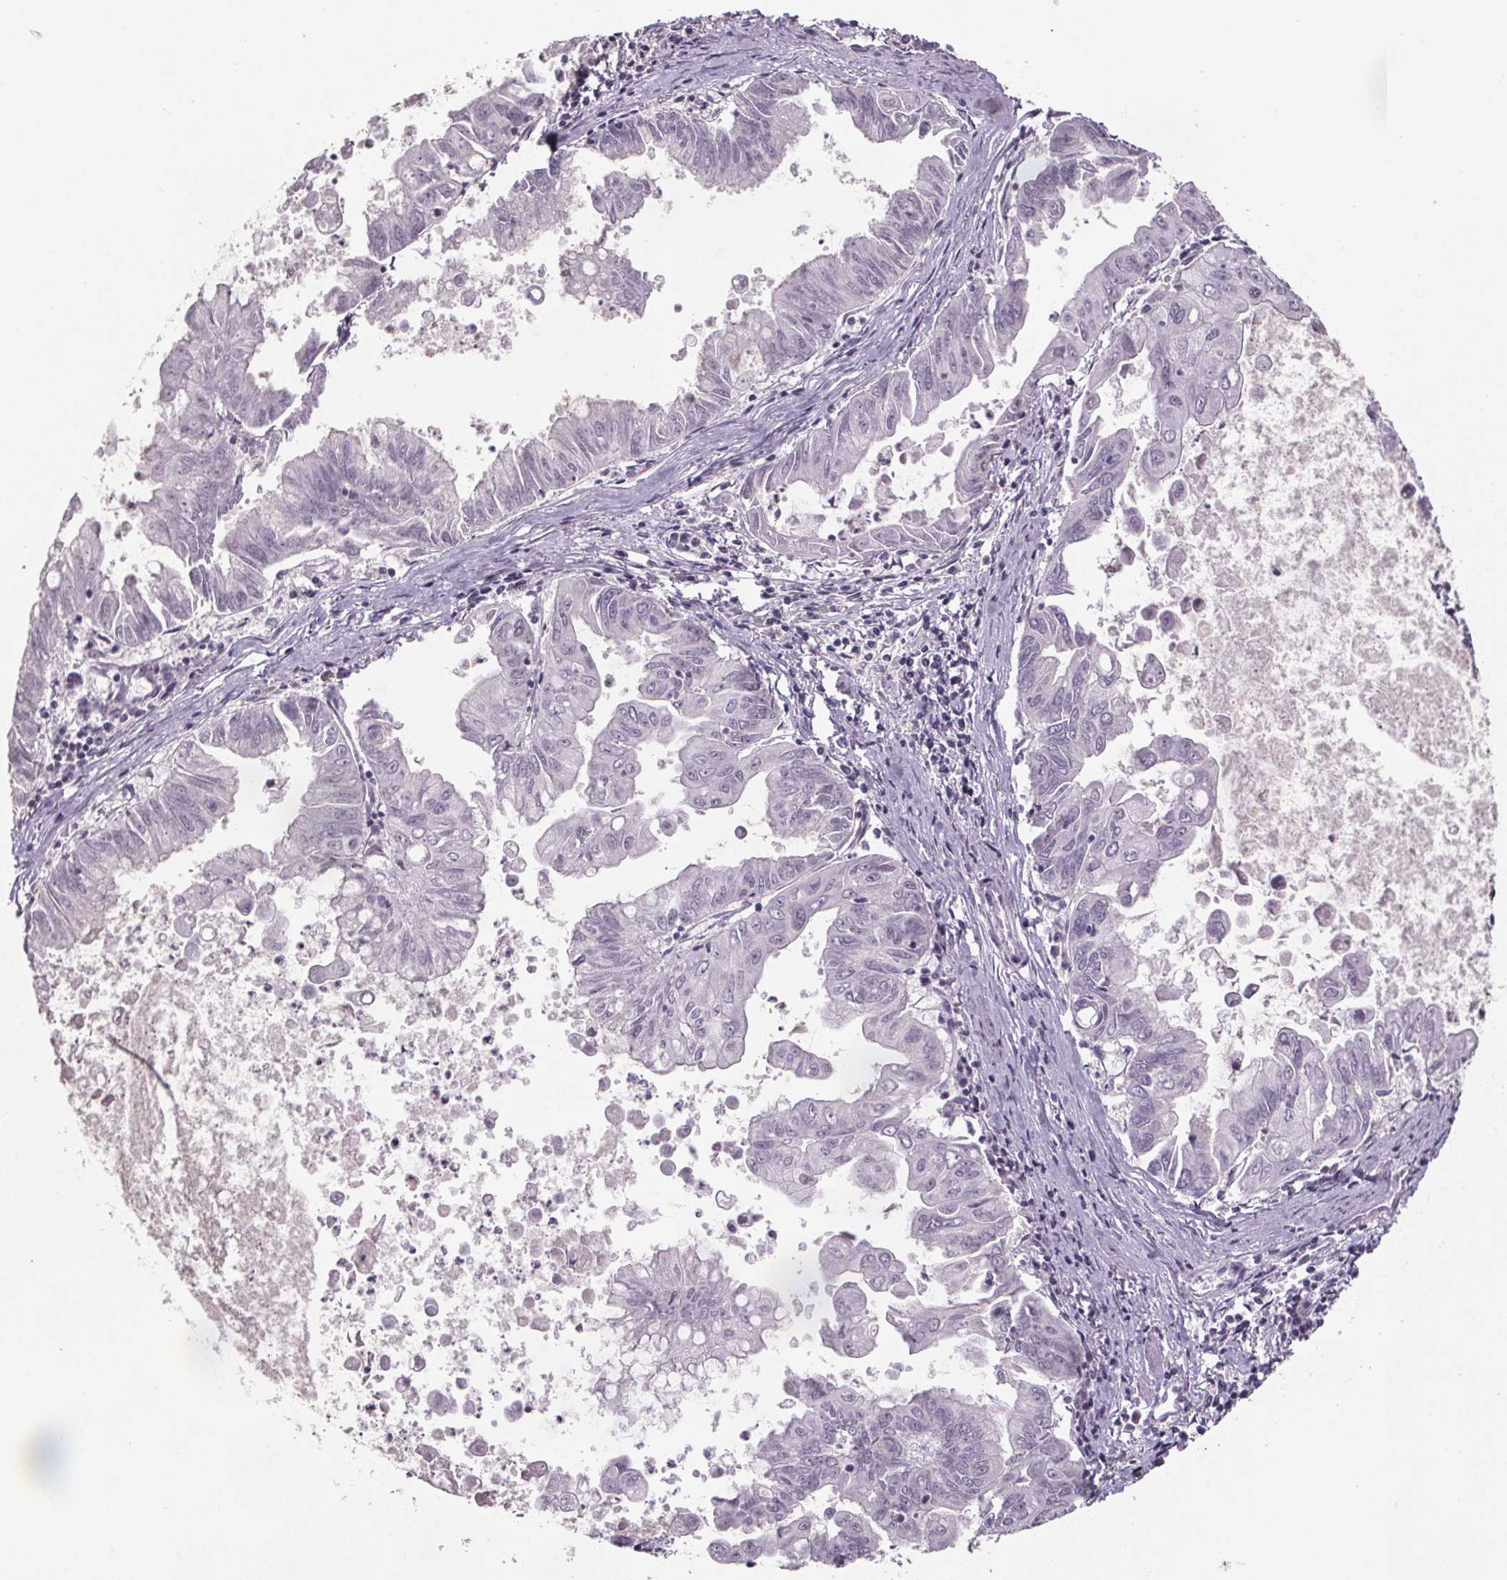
{"staining": {"intensity": "negative", "quantity": "none", "location": "none"}, "tissue": "stomach cancer", "cell_type": "Tumor cells", "image_type": "cancer", "snomed": [{"axis": "morphology", "description": "Adenocarcinoma, NOS"}, {"axis": "topography", "description": "Stomach, upper"}], "caption": "Immunohistochemical staining of stomach adenocarcinoma displays no significant staining in tumor cells.", "gene": "NKX6-1", "patient": {"sex": "male", "age": 80}}